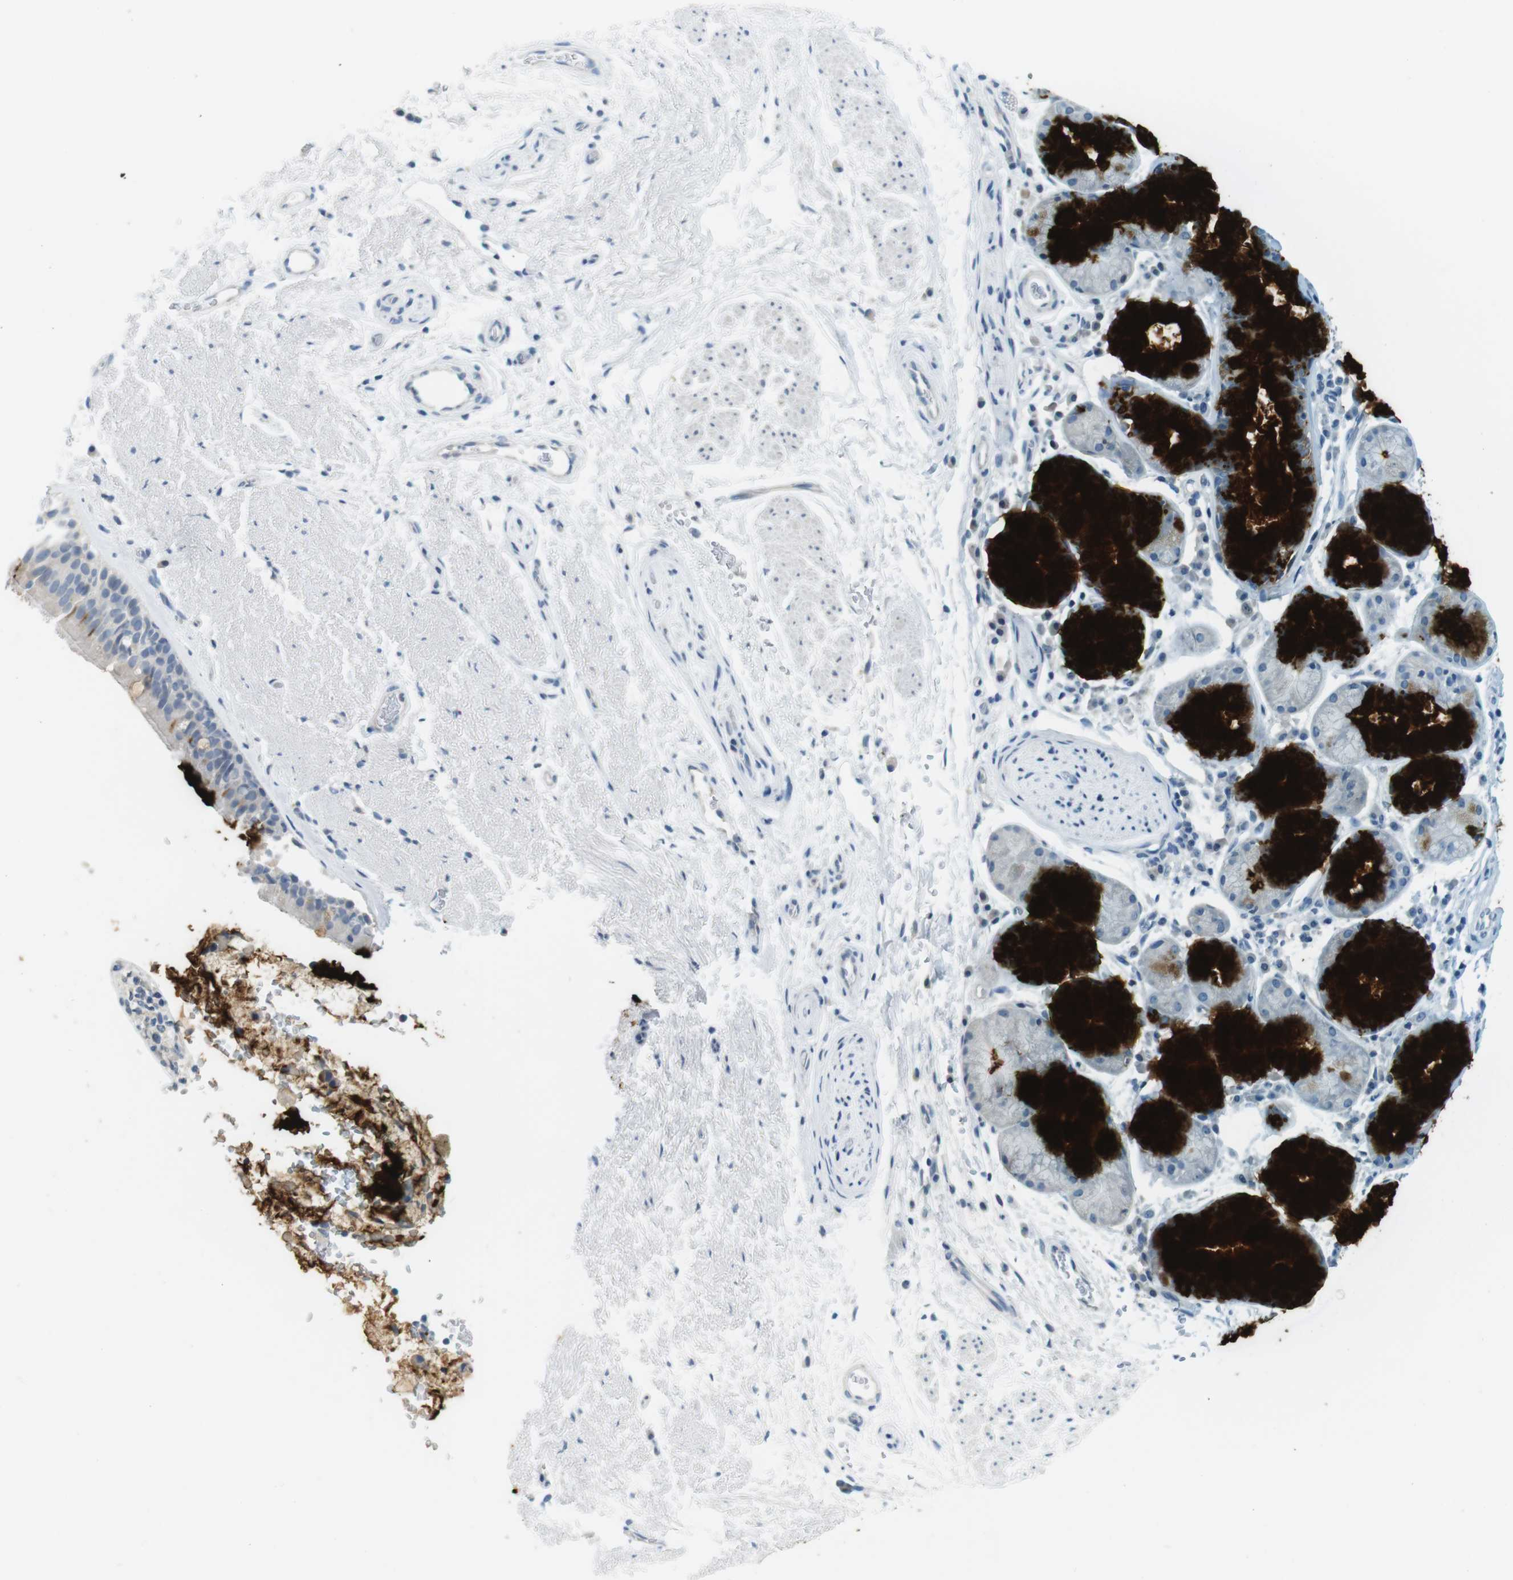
{"staining": {"intensity": "strong", "quantity": "25%-75%", "location": "cytoplasmic/membranous"}, "tissue": "bronchus", "cell_type": "Respiratory epithelial cells", "image_type": "normal", "snomed": [{"axis": "morphology", "description": "Normal tissue, NOS"}, {"axis": "topography", "description": "Bronchus"}], "caption": "IHC micrograph of benign bronchus stained for a protein (brown), which exhibits high levels of strong cytoplasmic/membranous positivity in approximately 25%-75% of respiratory epithelial cells.", "gene": "MUC5B", "patient": {"sex": "female", "age": 54}}